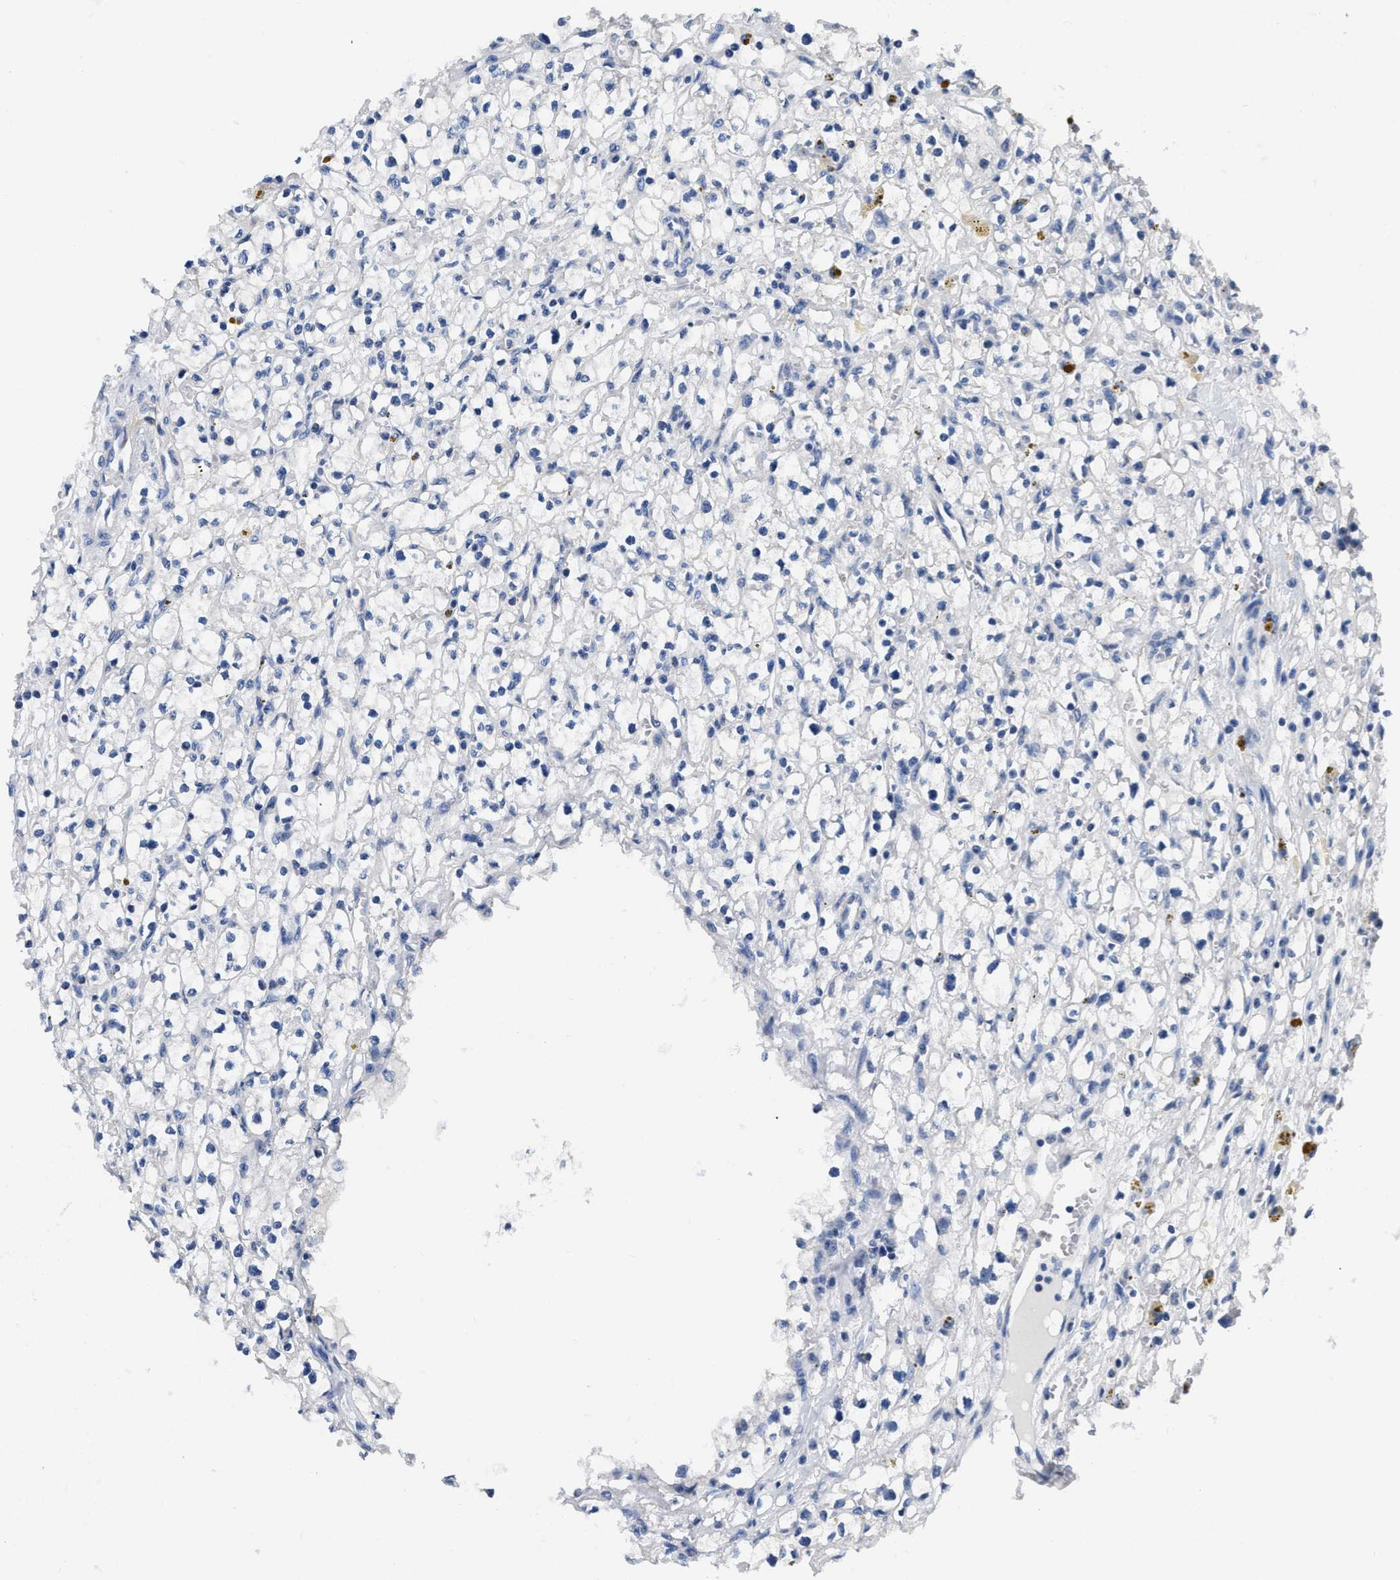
{"staining": {"intensity": "negative", "quantity": "none", "location": "none"}, "tissue": "renal cancer", "cell_type": "Tumor cells", "image_type": "cancer", "snomed": [{"axis": "morphology", "description": "Adenocarcinoma, NOS"}, {"axis": "topography", "description": "Kidney"}], "caption": "Human adenocarcinoma (renal) stained for a protein using immunohistochemistry shows no positivity in tumor cells.", "gene": "SLC35F1", "patient": {"sex": "male", "age": 56}}